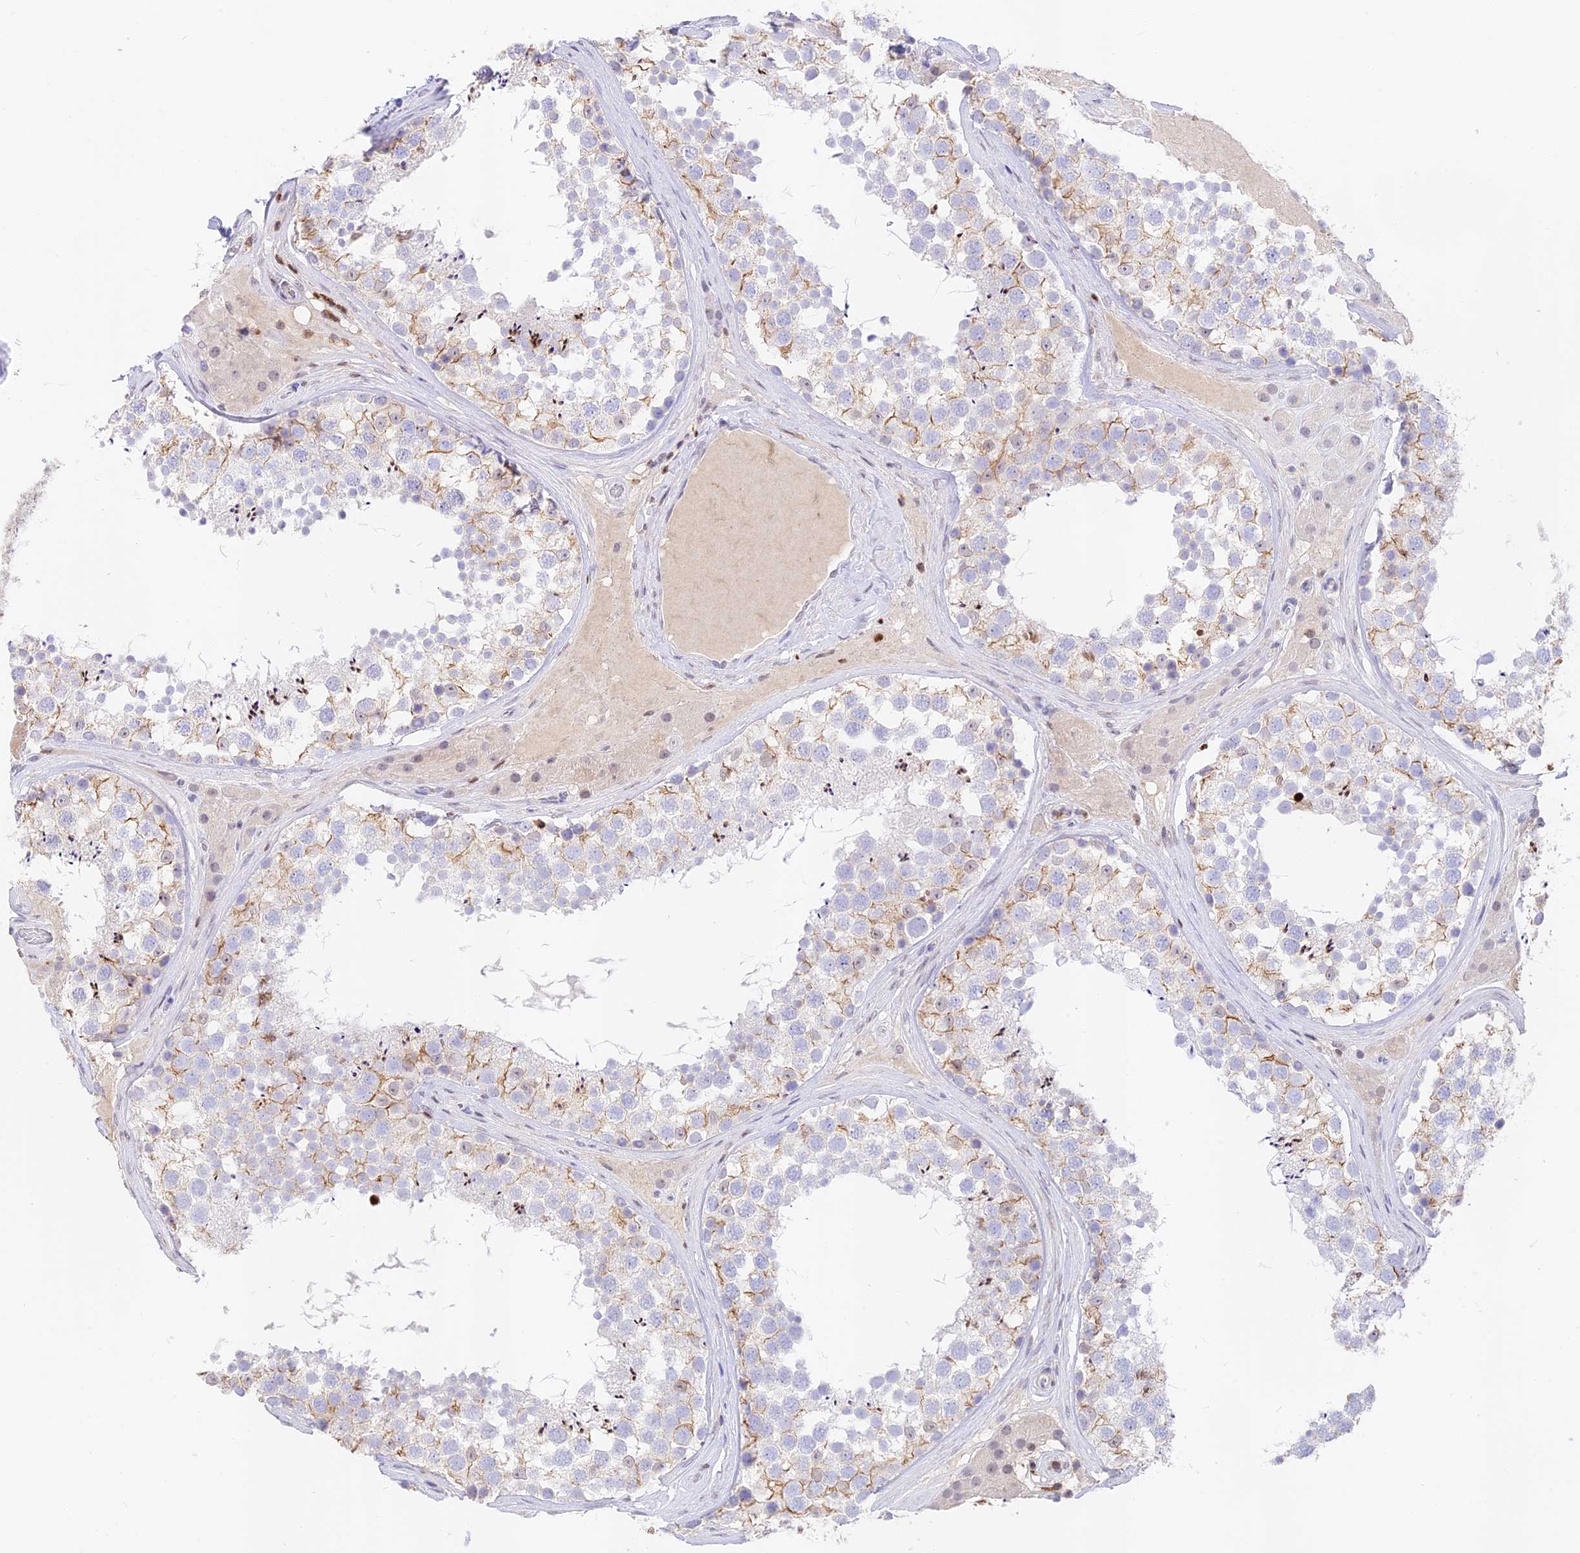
{"staining": {"intensity": "weak", "quantity": "<25%", "location": "cytoplasmic/membranous,nuclear"}, "tissue": "testis", "cell_type": "Cells in seminiferous ducts", "image_type": "normal", "snomed": [{"axis": "morphology", "description": "Normal tissue, NOS"}, {"axis": "topography", "description": "Testis"}], "caption": "Immunohistochemistry (IHC) of benign human testis shows no staining in cells in seminiferous ducts. (DAB (3,3'-diaminobenzidine) immunohistochemistry (IHC) with hematoxylin counter stain).", "gene": "DENND1C", "patient": {"sex": "male", "age": 46}}